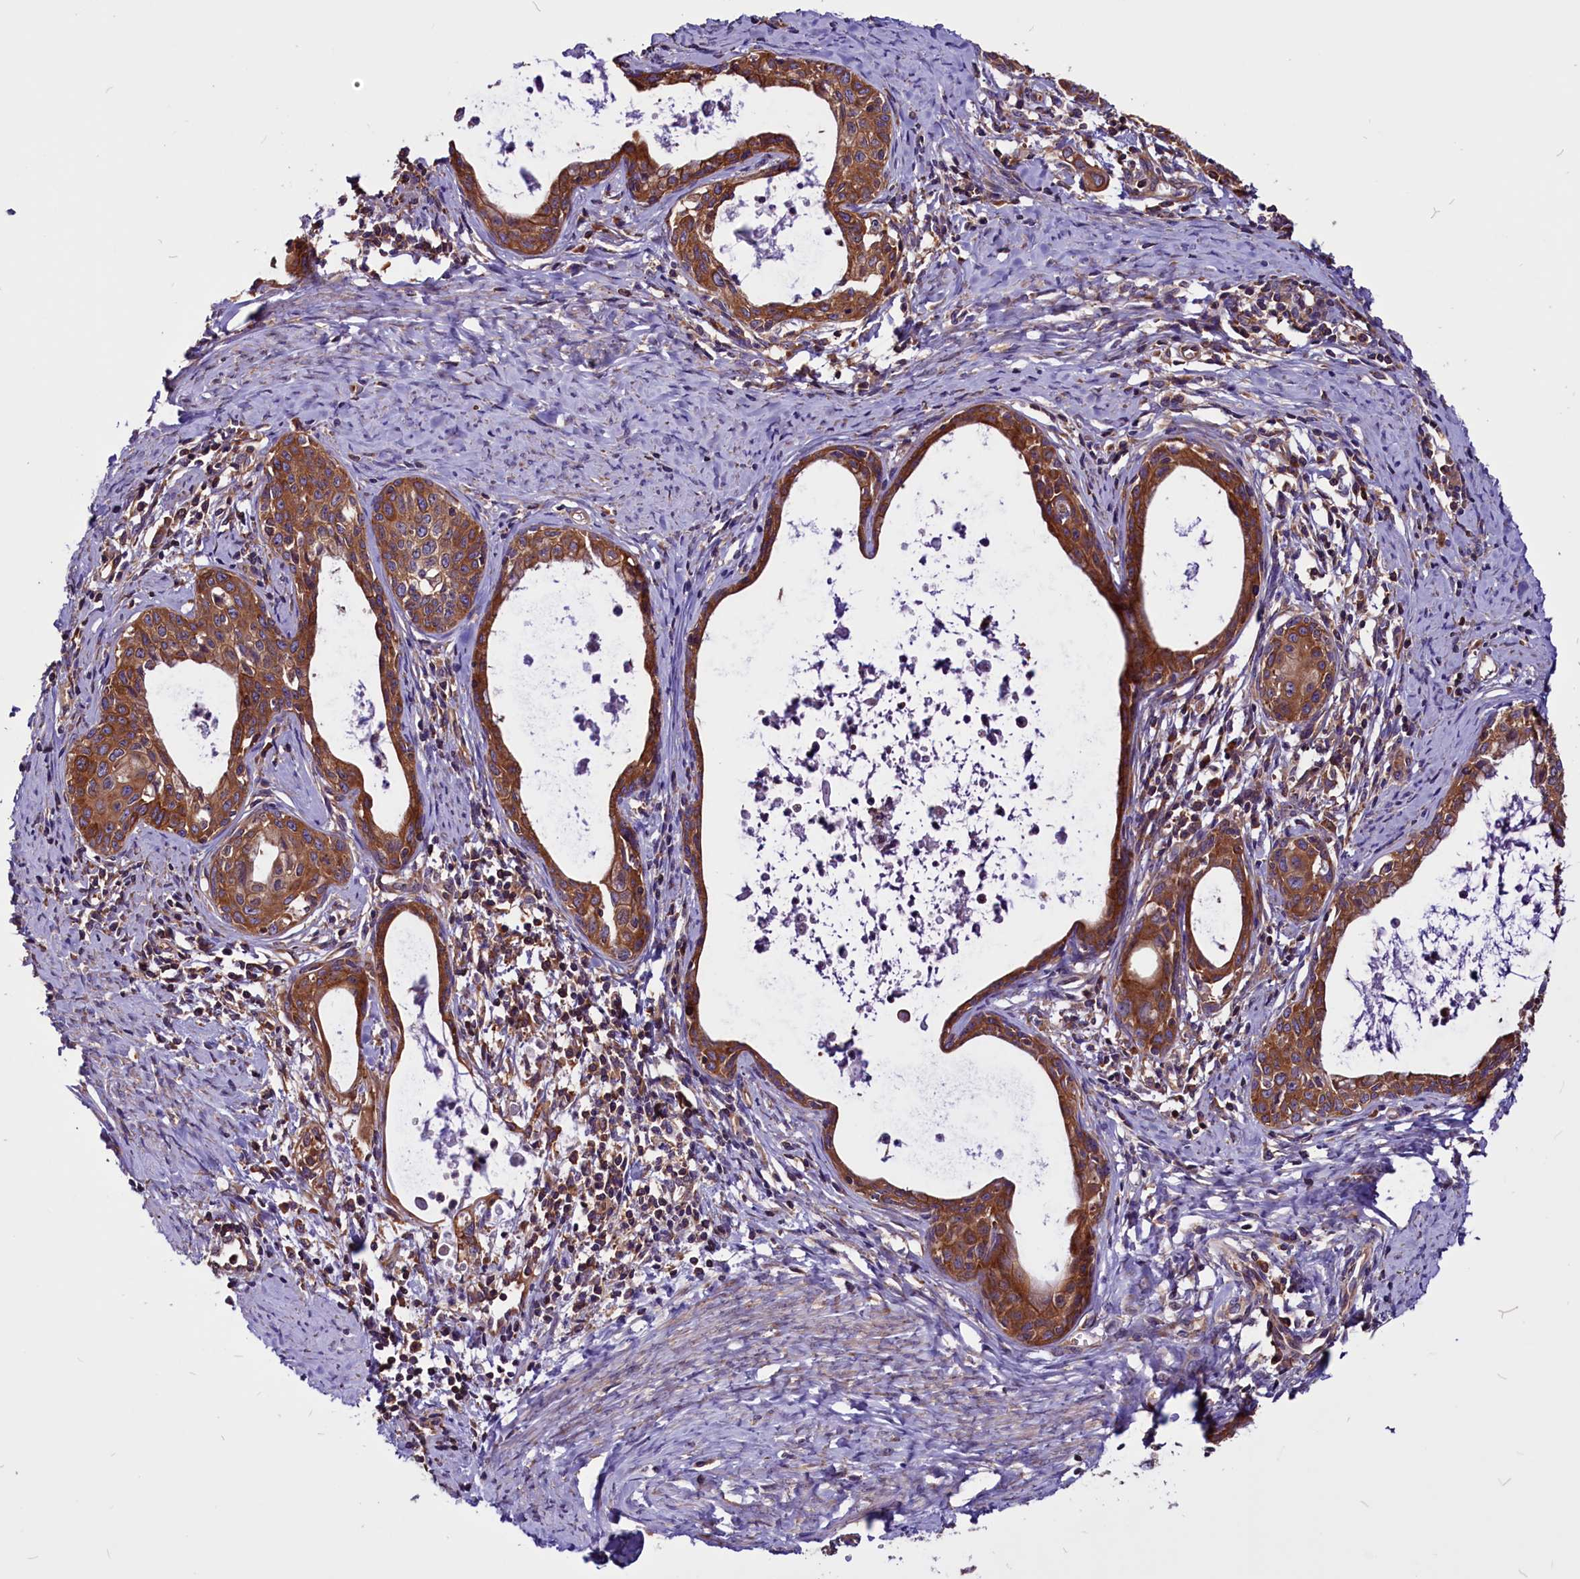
{"staining": {"intensity": "strong", "quantity": ">75%", "location": "cytoplasmic/membranous"}, "tissue": "cervical cancer", "cell_type": "Tumor cells", "image_type": "cancer", "snomed": [{"axis": "morphology", "description": "Squamous cell carcinoma, NOS"}, {"axis": "topography", "description": "Cervix"}], "caption": "Cervical cancer (squamous cell carcinoma) stained with immunohistochemistry reveals strong cytoplasmic/membranous expression in approximately >75% of tumor cells.", "gene": "EIF3G", "patient": {"sex": "female", "age": 52}}